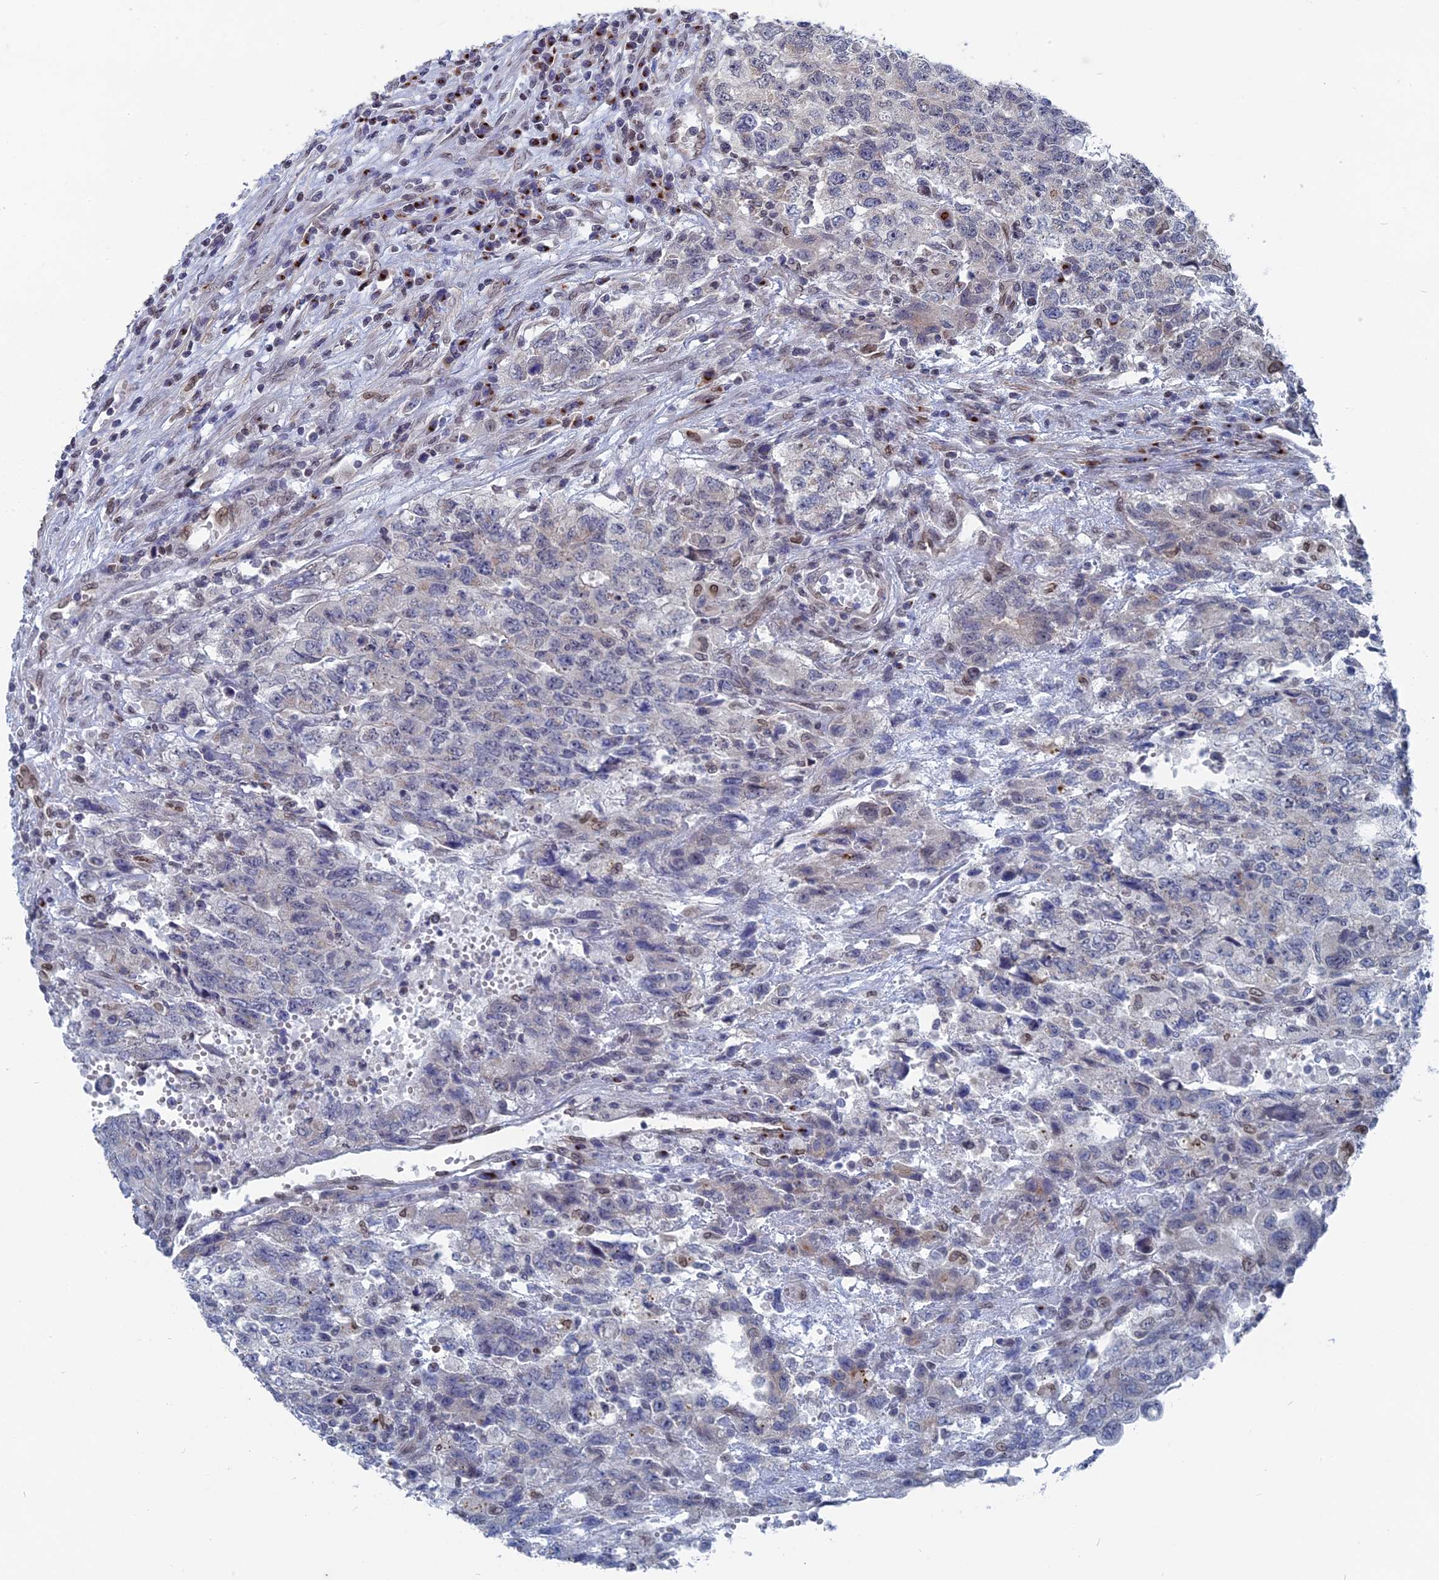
{"staining": {"intensity": "negative", "quantity": "none", "location": "none"}, "tissue": "testis cancer", "cell_type": "Tumor cells", "image_type": "cancer", "snomed": [{"axis": "morphology", "description": "Carcinoma, Embryonal, NOS"}, {"axis": "topography", "description": "Testis"}], "caption": "DAB (3,3'-diaminobenzidine) immunohistochemical staining of testis cancer reveals no significant expression in tumor cells. Nuclei are stained in blue.", "gene": "MTRF1", "patient": {"sex": "male", "age": 34}}